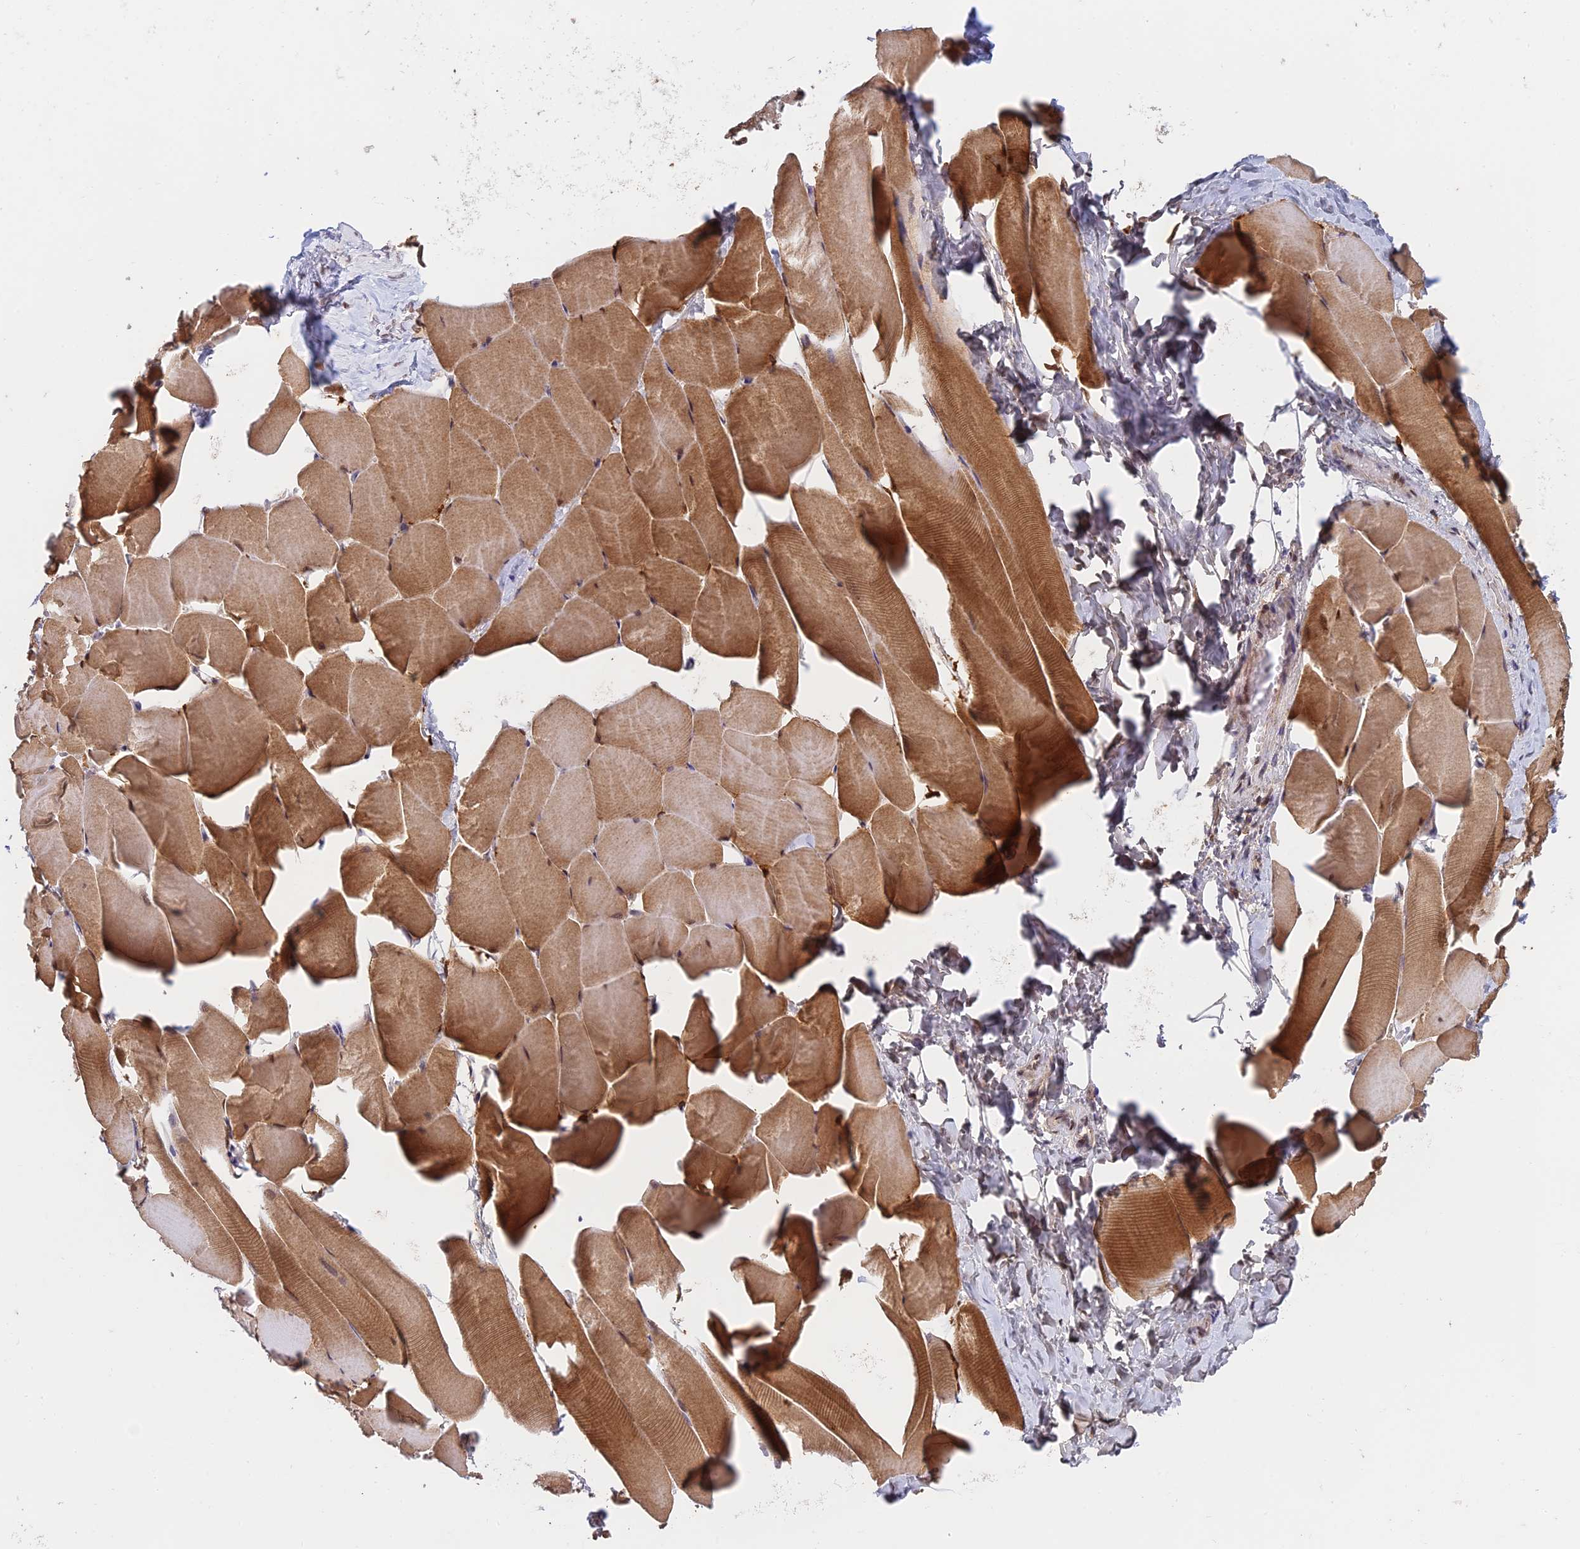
{"staining": {"intensity": "moderate", "quantity": ">75%", "location": "cytoplasmic/membranous,nuclear"}, "tissue": "skeletal muscle", "cell_type": "Myocytes", "image_type": "normal", "snomed": [{"axis": "morphology", "description": "Normal tissue, NOS"}, {"axis": "topography", "description": "Skeletal muscle"}], "caption": "DAB (3,3'-diaminobenzidine) immunohistochemical staining of benign skeletal muscle exhibits moderate cytoplasmic/membranous,nuclear protein expression in approximately >75% of myocytes. The staining was performed using DAB (3,3'-diaminobenzidine) to visualize the protein expression in brown, while the nuclei were stained in blue with hematoxylin (Magnification: 20x).", "gene": "MRPL17", "patient": {"sex": "male", "age": 25}}